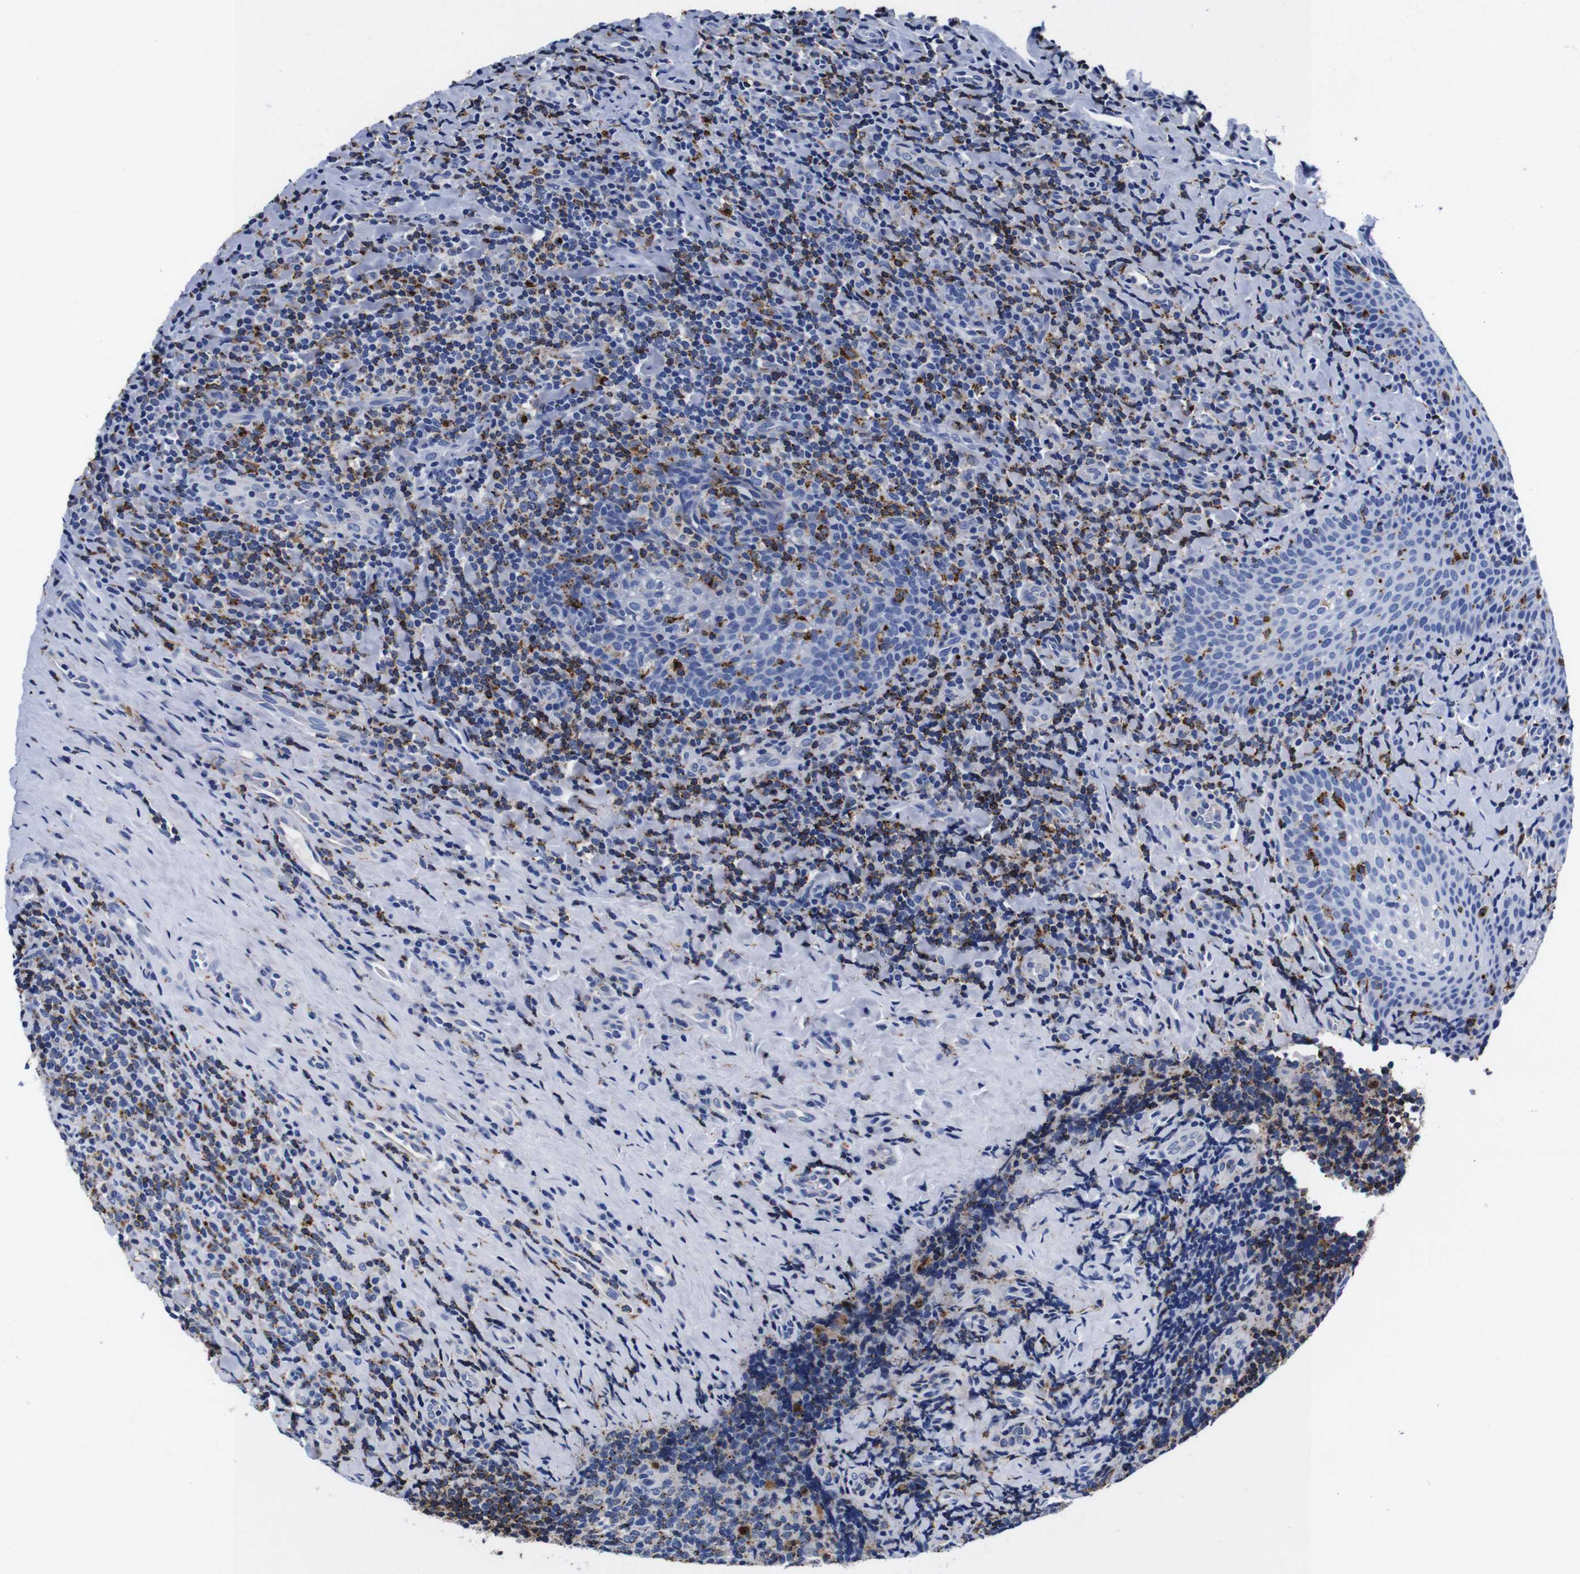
{"staining": {"intensity": "moderate", "quantity": "25%-75%", "location": "cytoplasmic/membranous"}, "tissue": "tonsil", "cell_type": "Germinal center cells", "image_type": "normal", "snomed": [{"axis": "morphology", "description": "Normal tissue, NOS"}, {"axis": "topography", "description": "Tonsil"}], "caption": "Unremarkable tonsil was stained to show a protein in brown. There is medium levels of moderate cytoplasmic/membranous expression in approximately 25%-75% of germinal center cells. Ihc stains the protein in brown and the nuclei are stained blue.", "gene": "ENSG00000248993", "patient": {"sex": "male", "age": 17}}